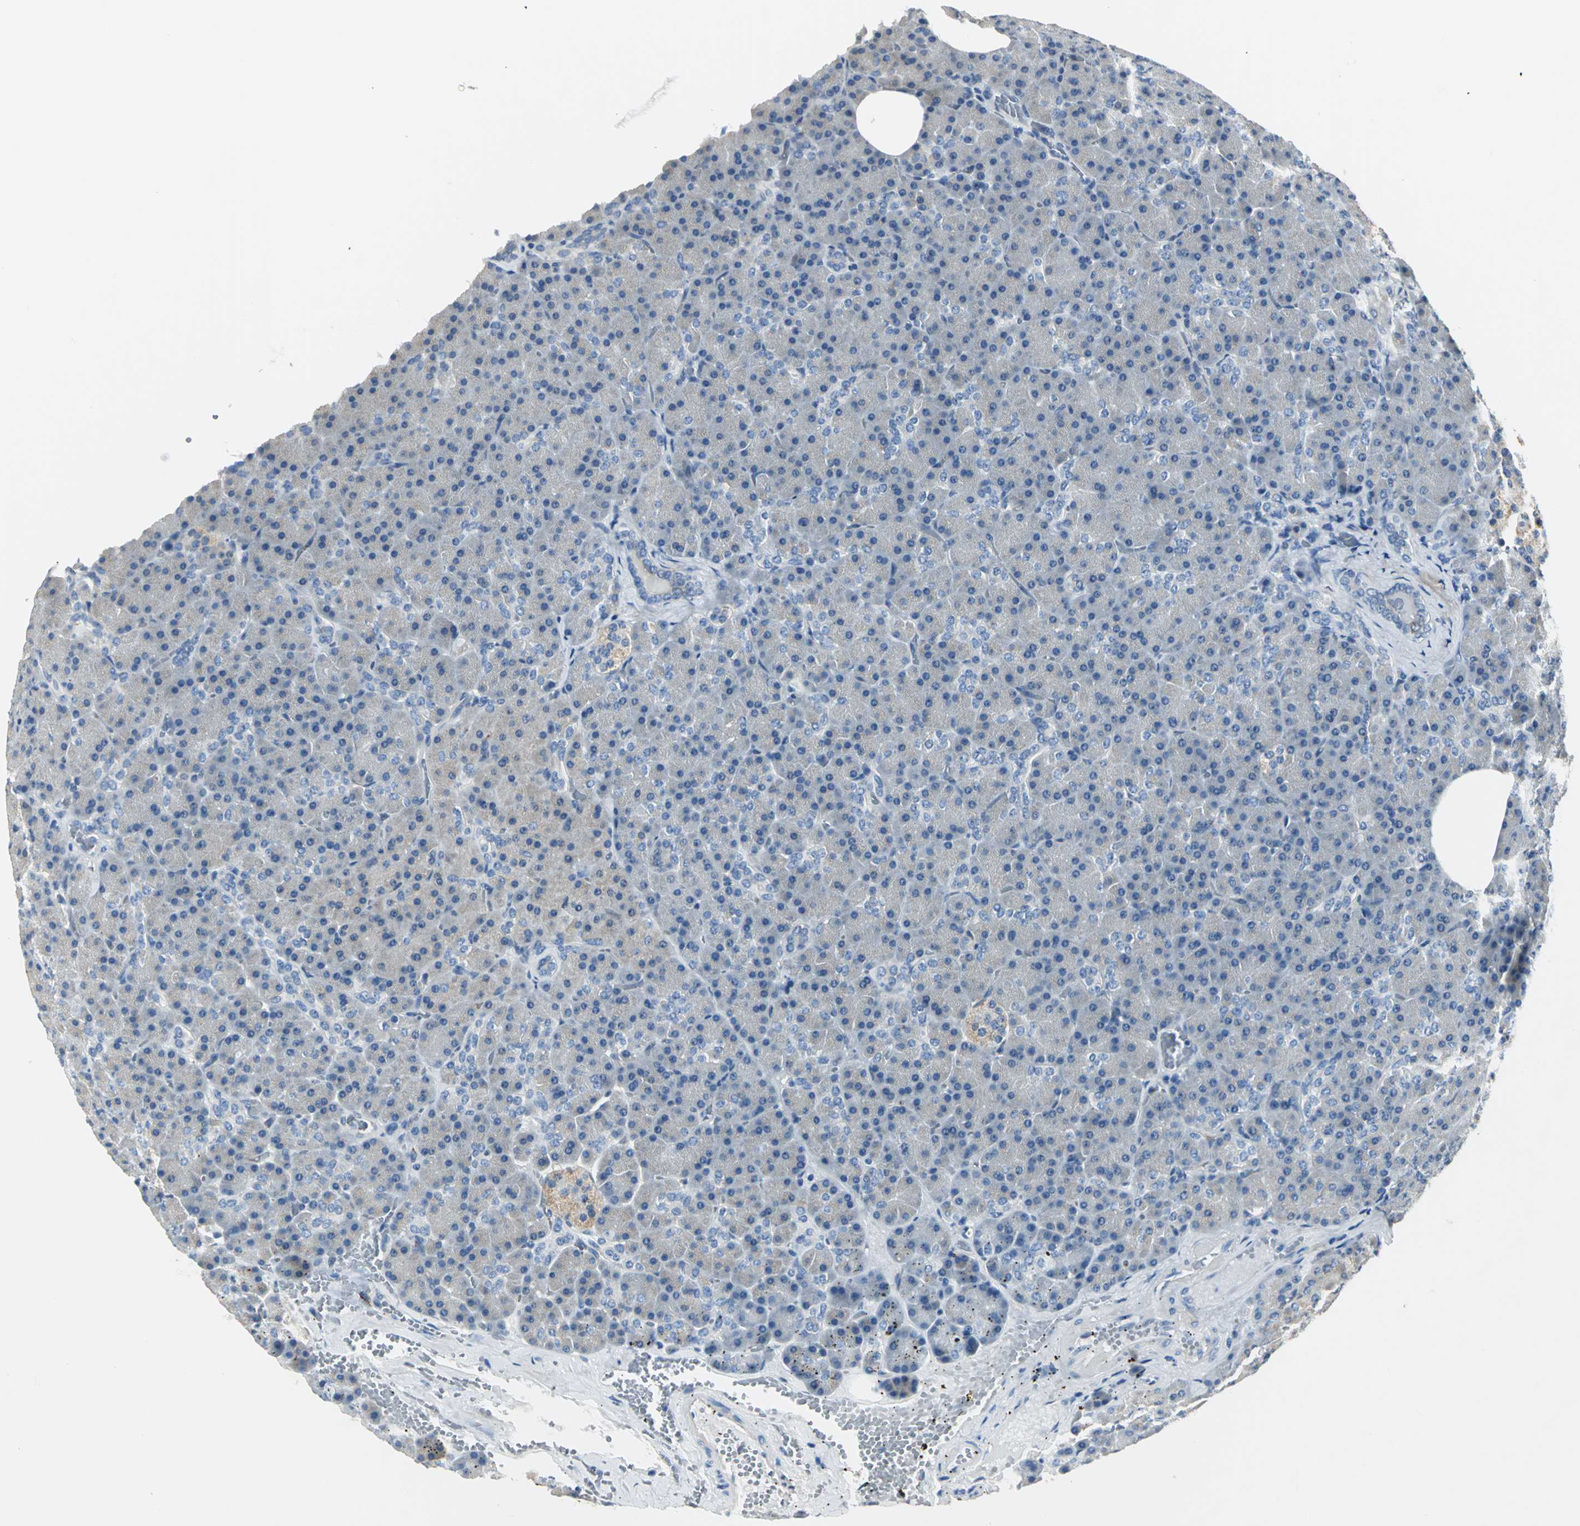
{"staining": {"intensity": "weak", "quantity": "25%-75%", "location": "cytoplasmic/membranous"}, "tissue": "pancreas", "cell_type": "Exocrine glandular cells", "image_type": "normal", "snomed": [{"axis": "morphology", "description": "Normal tissue, NOS"}, {"axis": "topography", "description": "Pancreas"}], "caption": "Immunohistochemistry image of unremarkable pancreas: pancreas stained using immunohistochemistry (IHC) displays low levels of weak protein expression localized specifically in the cytoplasmic/membranous of exocrine glandular cells, appearing as a cytoplasmic/membranous brown color.", "gene": "B3GNT2", "patient": {"sex": "female", "age": 35}}